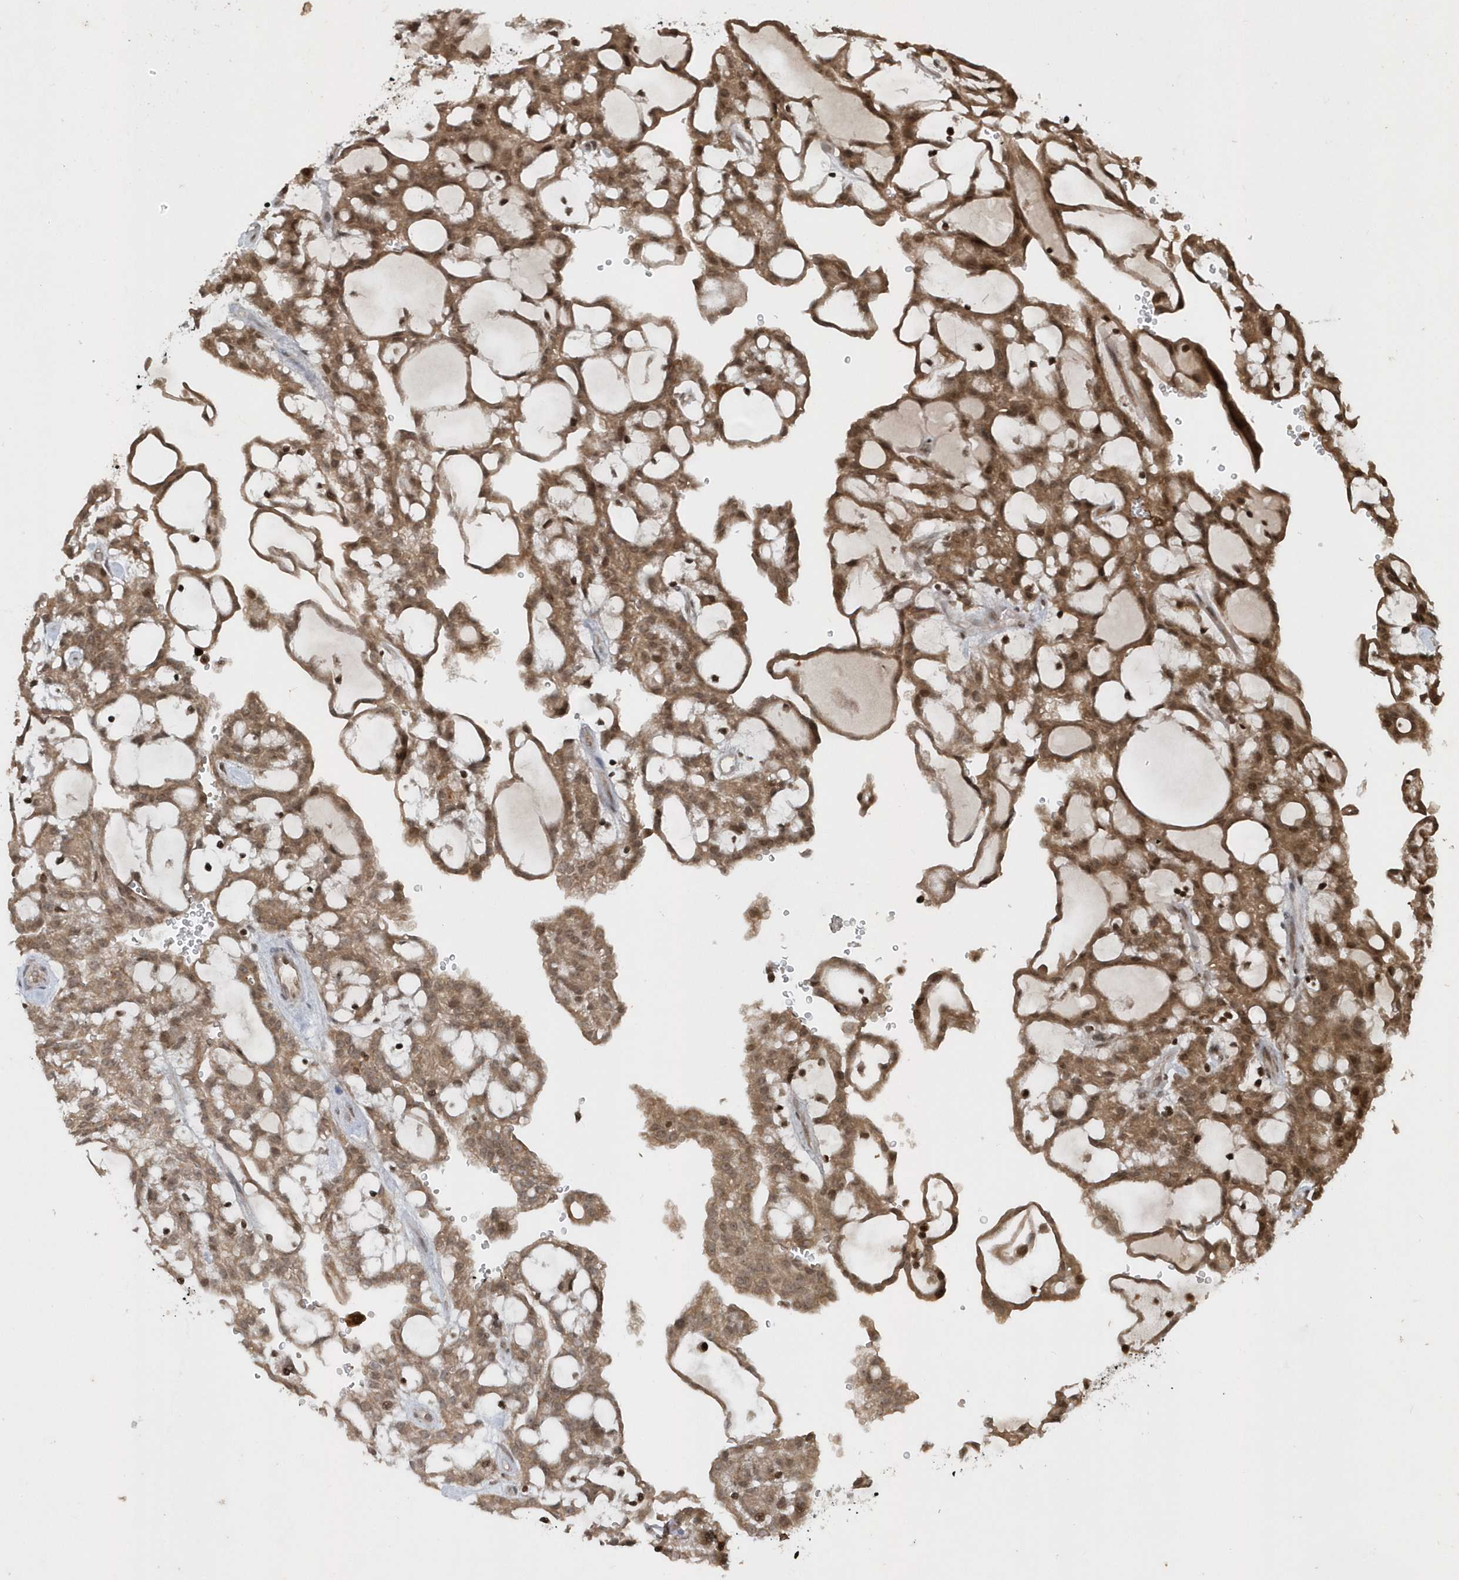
{"staining": {"intensity": "moderate", "quantity": ">75%", "location": "cytoplasmic/membranous,nuclear"}, "tissue": "renal cancer", "cell_type": "Tumor cells", "image_type": "cancer", "snomed": [{"axis": "morphology", "description": "Adenocarcinoma, NOS"}, {"axis": "topography", "description": "Kidney"}], "caption": "Brown immunohistochemical staining in renal cancer reveals moderate cytoplasmic/membranous and nuclear staining in about >75% of tumor cells.", "gene": "EIF2B1", "patient": {"sex": "male", "age": 63}}